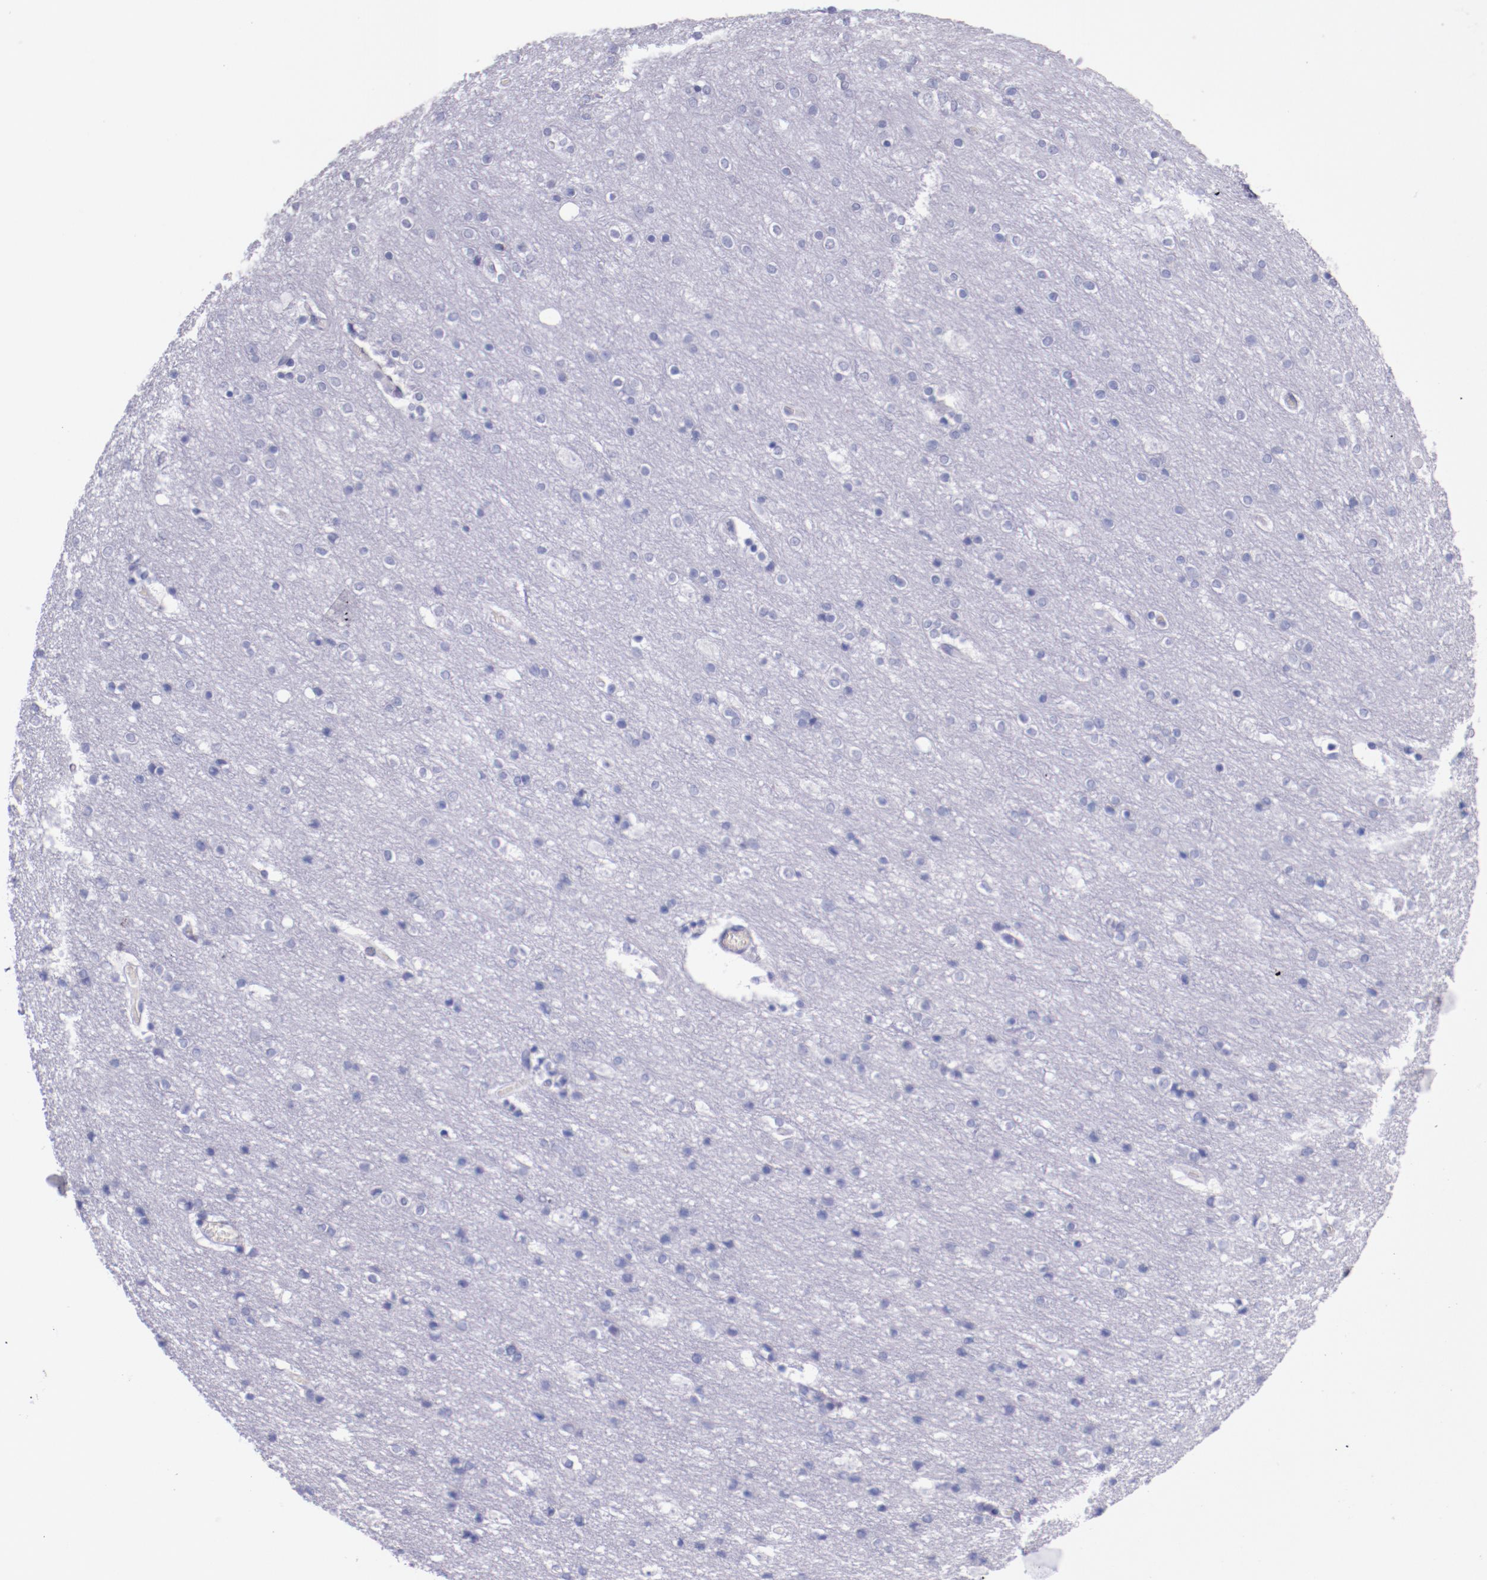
{"staining": {"intensity": "negative", "quantity": "none", "location": "none"}, "tissue": "cerebral cortex", "cell_type": "Endothelial cells", "image_type": "normal", "snomed": [{"axis": "morphology", "description": "Normal tissue, NOS"}, {"axis": "topography", "description": "Cerebral cortex"}], "caption": "Cerebral cortex was stained to show a protein in brown. There is no significant staining in endothelial cells. The staining was performed using DAB (3,3'-diaminobenzidine) to visualize the protein expression in brown, while the nuclei were stained in blue with hematoxylin (Magnification: 20x).", "gene": "IRF4", "patient": {"sex": "female", "age": 54}}